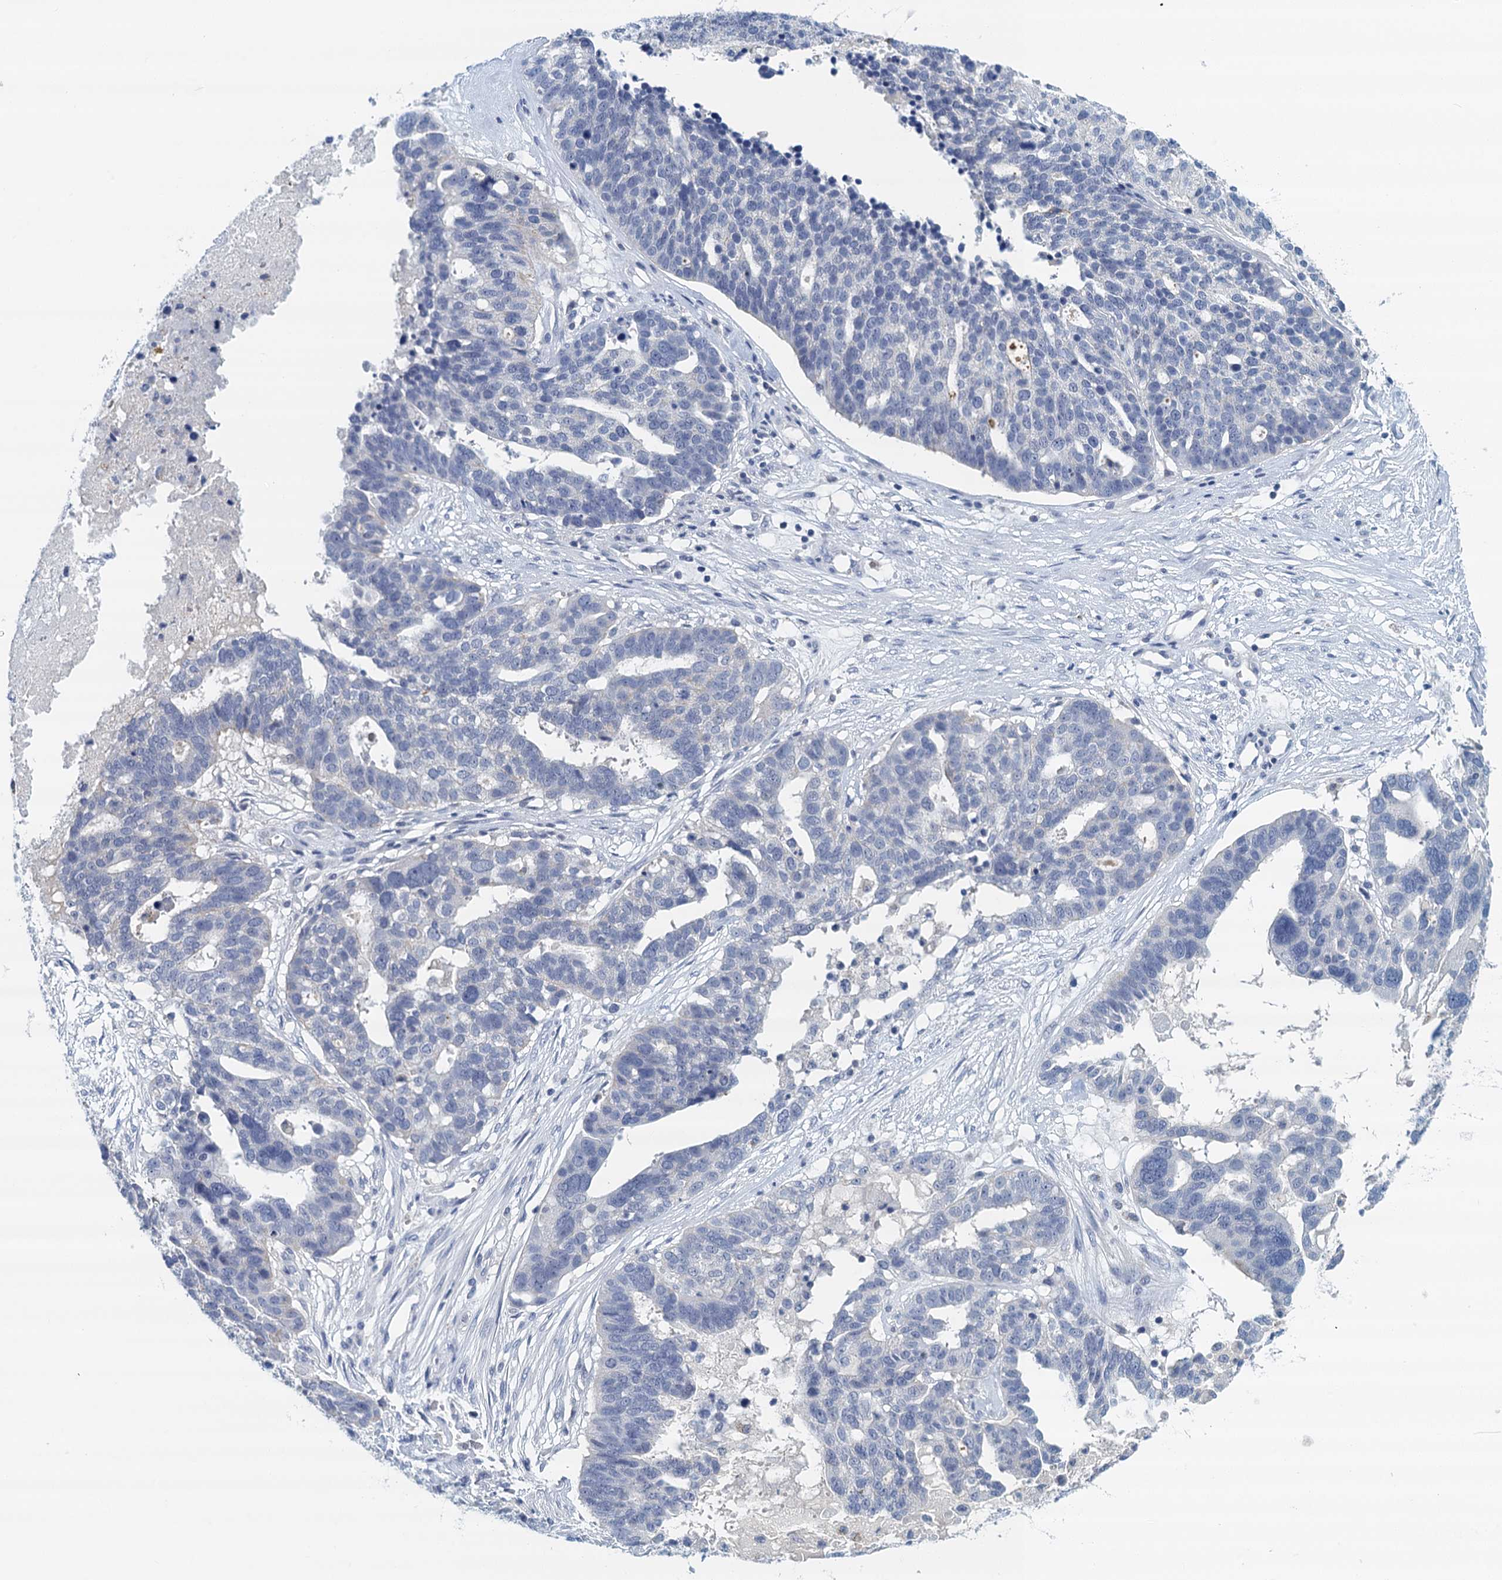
{"staining": {"intensity": "negative", "quantity": "none", "location": "none"}, "tissue": "ovarian cancer", "cell_type": "Tumor cells", "image_type": "cancer", "snomed": [{"axis": "morphology", "description": "Cystadenocarcinoma, serous, NOS"}, {"axis": "topography", "description": "Ovary"}], "caption": "DAB (3,3'-diaminobenzidine) immunohistochemical staining of human serous cystadenocarcinoma (ovarian) shows no significant staining in tumor cells.", "gene": "NUBP2", "patient": {"sex": "female", "age": 59}}